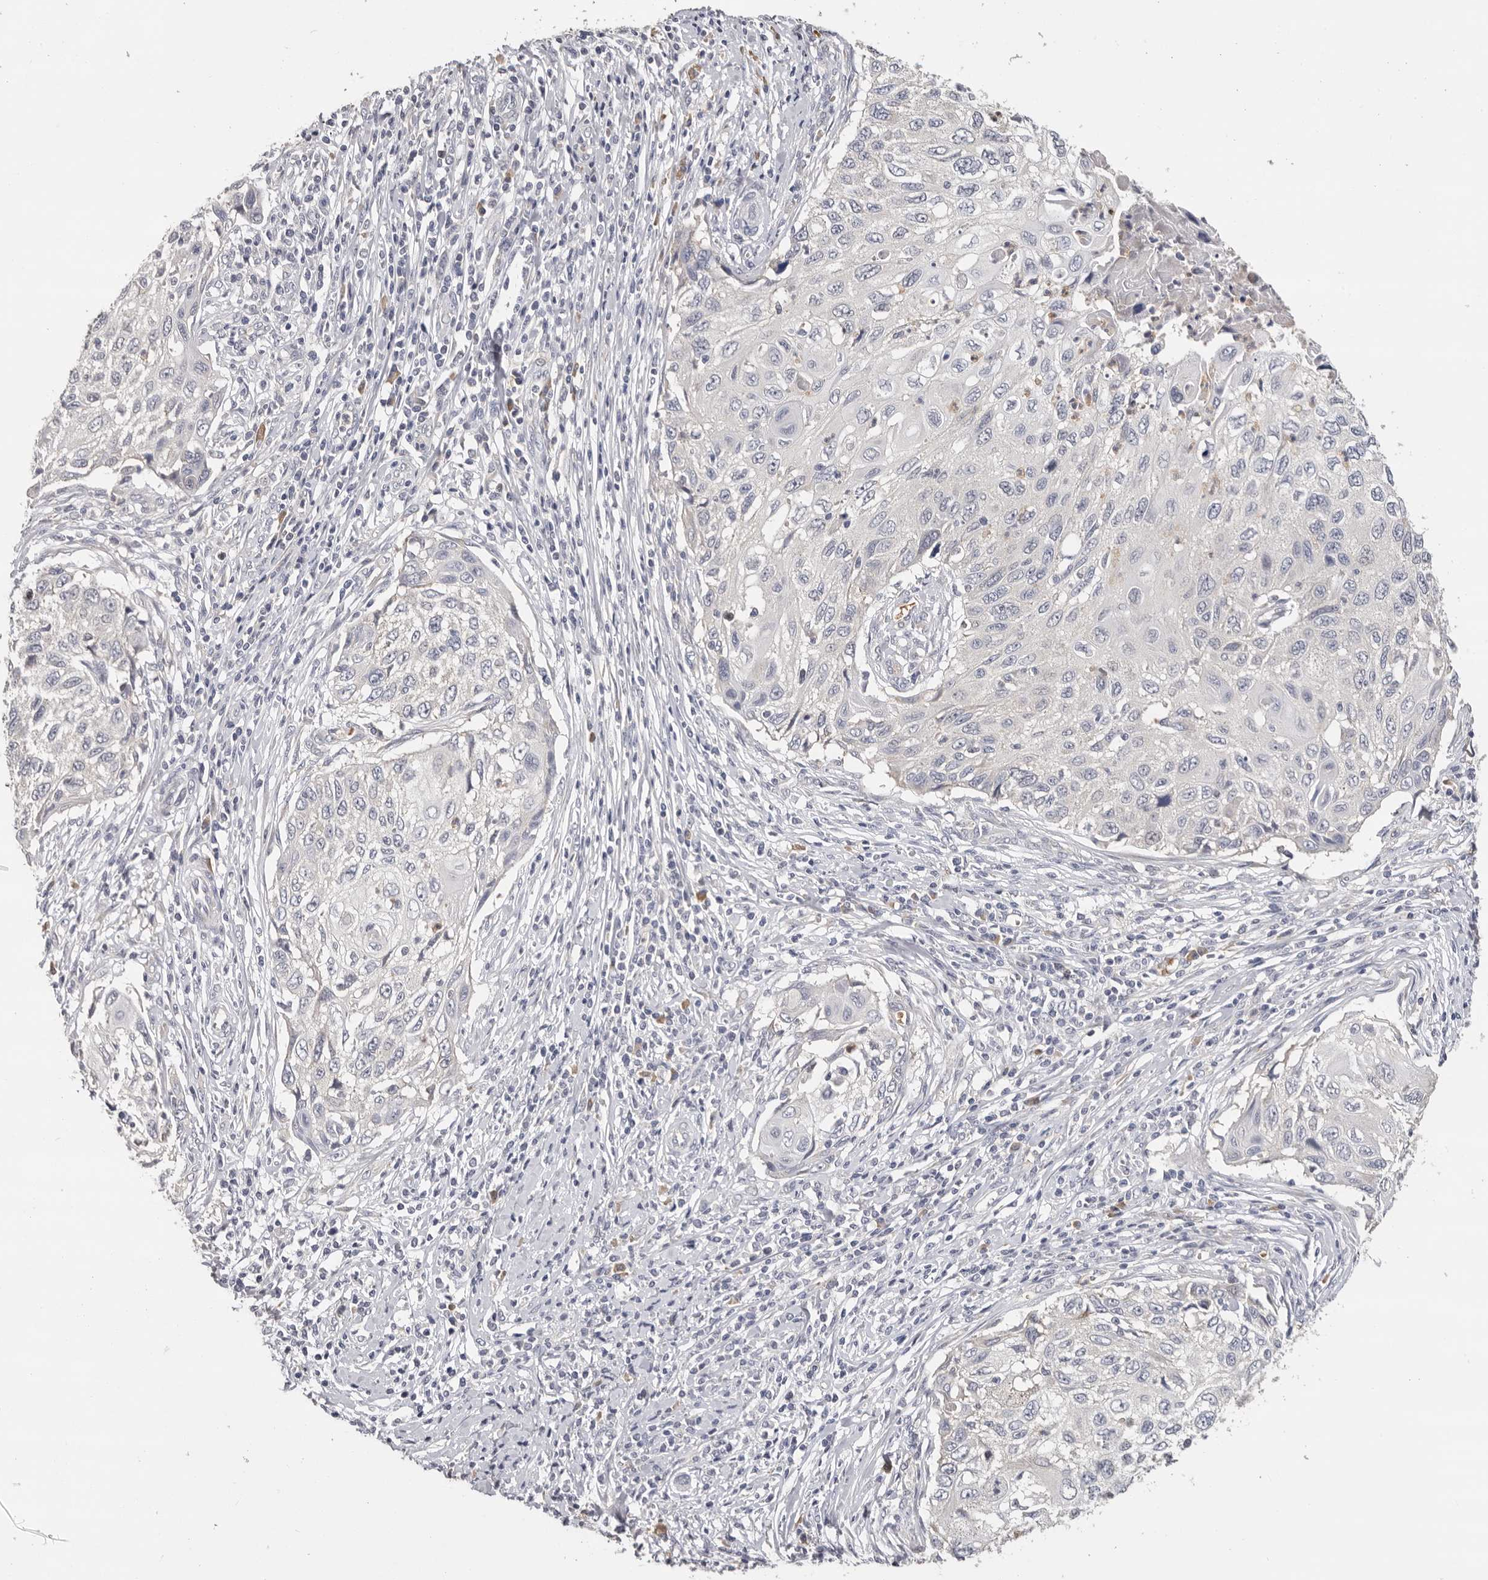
{"staining": {"intensity": "negative", "quantity": "none", "location": "none"}, "tissue": "cervical cancer", "cell_type": "Tumor cells", "image_type": "cancer", "snomed": [{"axis": "morphology", "description": "Squamous cell carcinoma, NOS"}, {"axis": "topography", "description": "Cervix"}], "caption": "Squamous cell carcinoma (cervical) was stained to show a protein in brown. There is no significant staining in tumor cells. The staining is performed using DAB brown chromogen with nuclei counter-stained in using hematoxylin.", "gene": "KIF2B", "patient": {"sex": "female", "age": 70}}